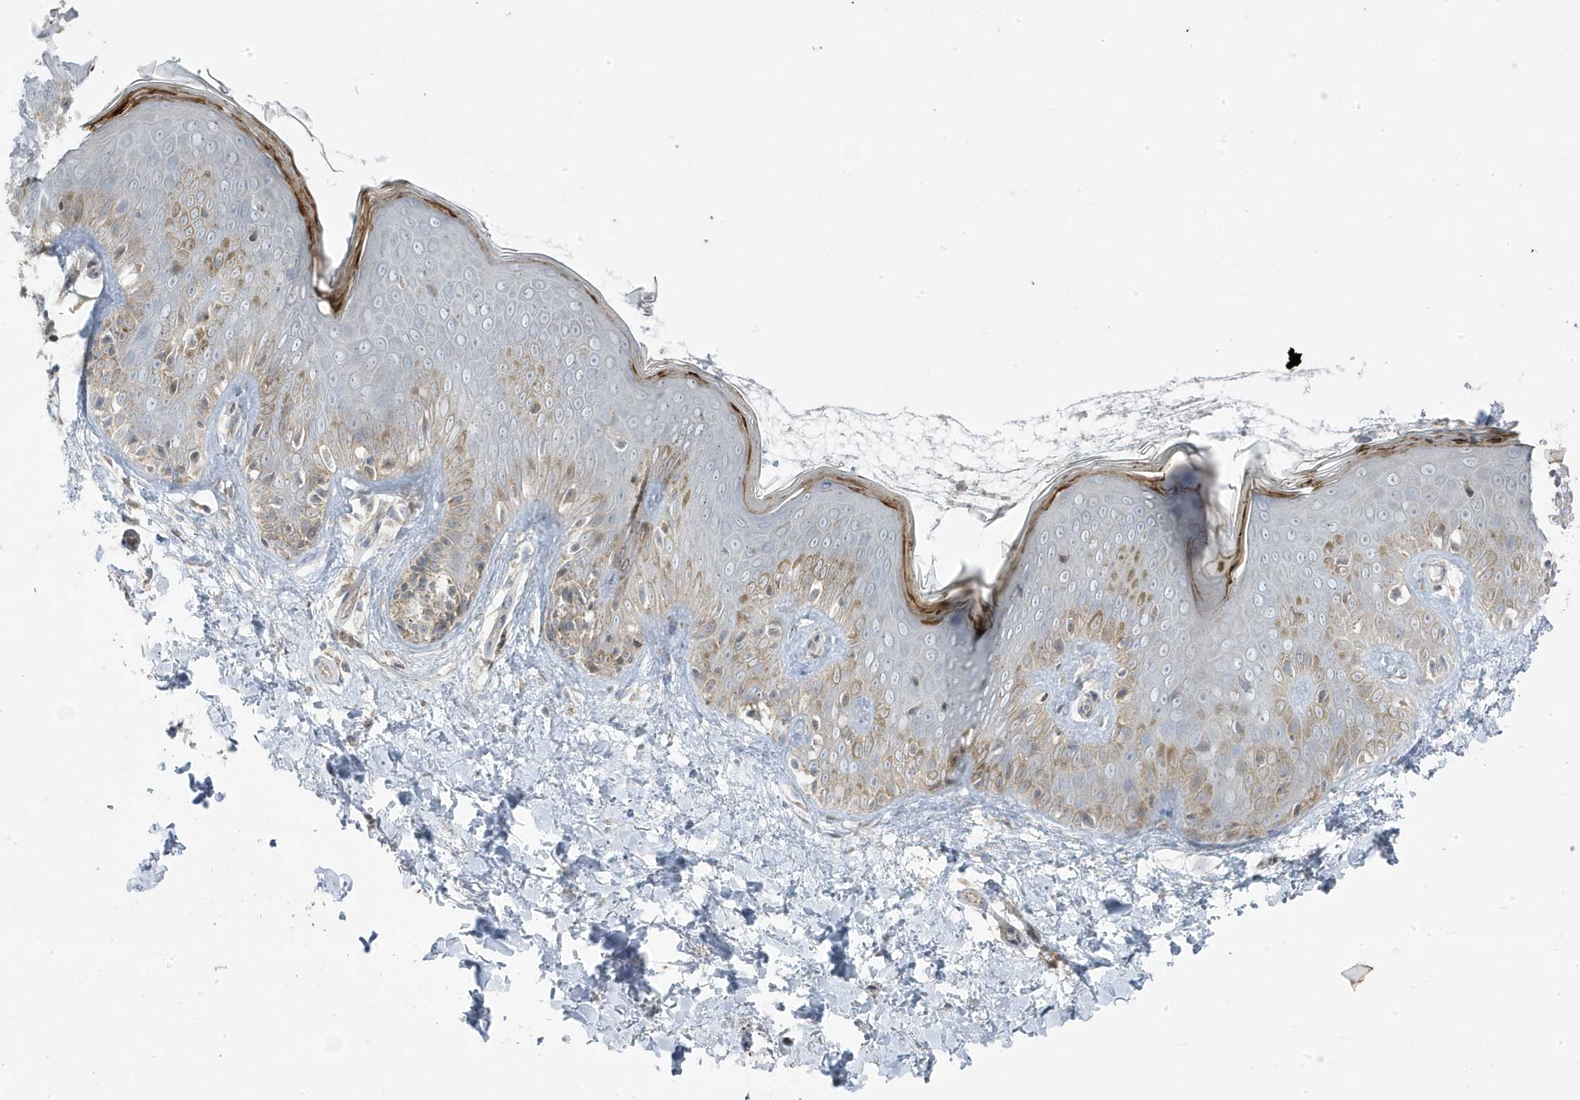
{"staining": {"intensity": "negative", "quantity": "none", "location": "none"}, "tissue": "skin", "cell_type": "Fibroblasts", "image_type": "normal", "snomed": [{"axis": "morphology", "description": "Normal tissue, NOS"}, {"axis": "topography", "description": "Skin"}], "caption": "Immunohistochemistry (IHC) of unremarkable human skin demonstrates no staining in fibroblasts. (Immunohistochemistry (IHC), brightfield microscopy, high magnification).", "gene": "ZNF654", "patient": {"sex": "male", "age": 37}}